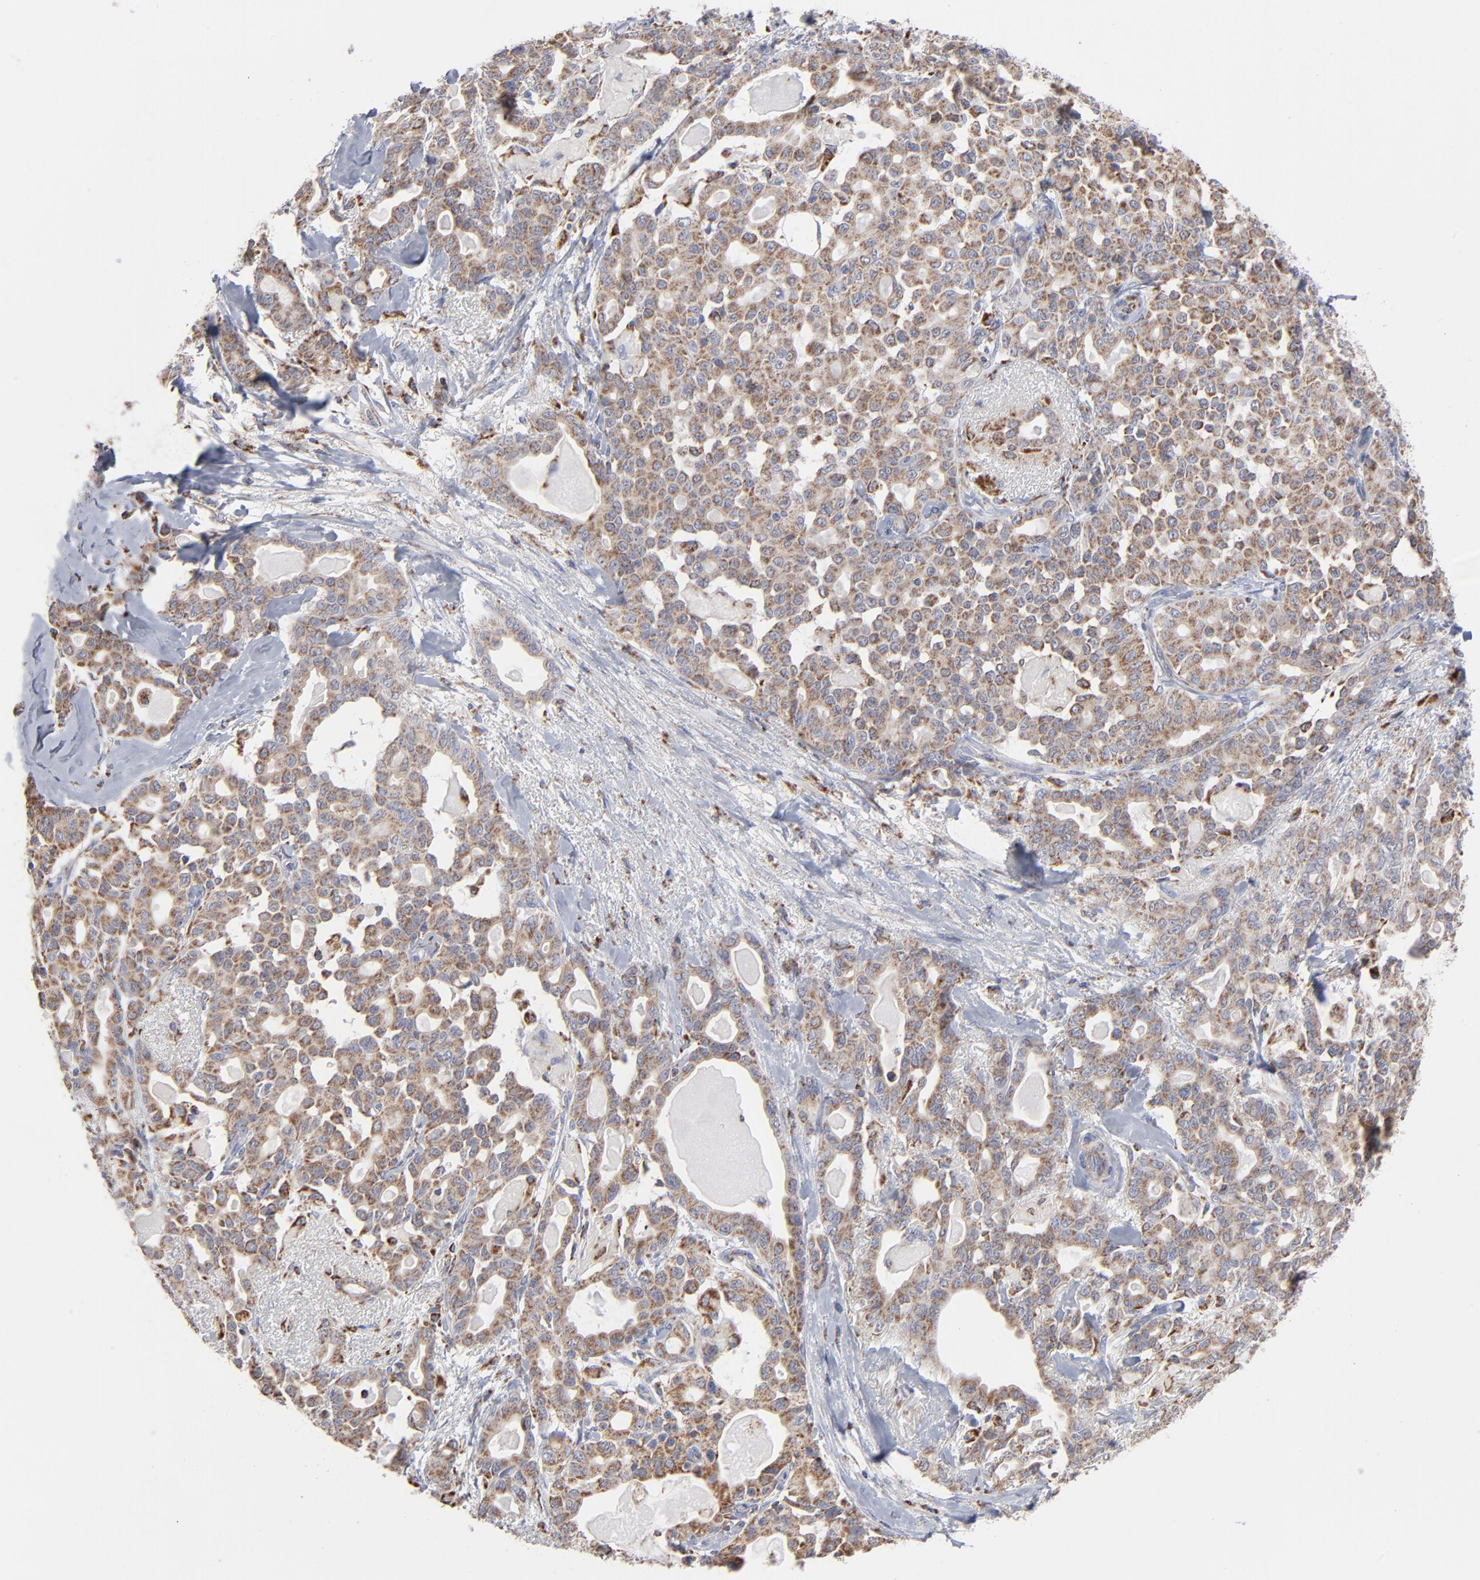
{"staining": {"intensity": "moderate", "quantity": ">75%", "location": "cytoplasmic/membranous"}, "tissue": "pancreatic cancer", "cell_type": "Tumor cells", "image_type": "cancer", "snomed": [{"axis": "morphology", "description": "Adenocarcinoma, NOS"}, {"axis": "topography", "description": "Pancreas"}], "caption": "This is an image of immunohistochemistry (IHC) staining of pancreatic cancer, which shows moderate expression in the cytoplasmic/membranous of tumor cells.", "gene": "ASB3", "patient": {"sex": "male", "age": 63}}